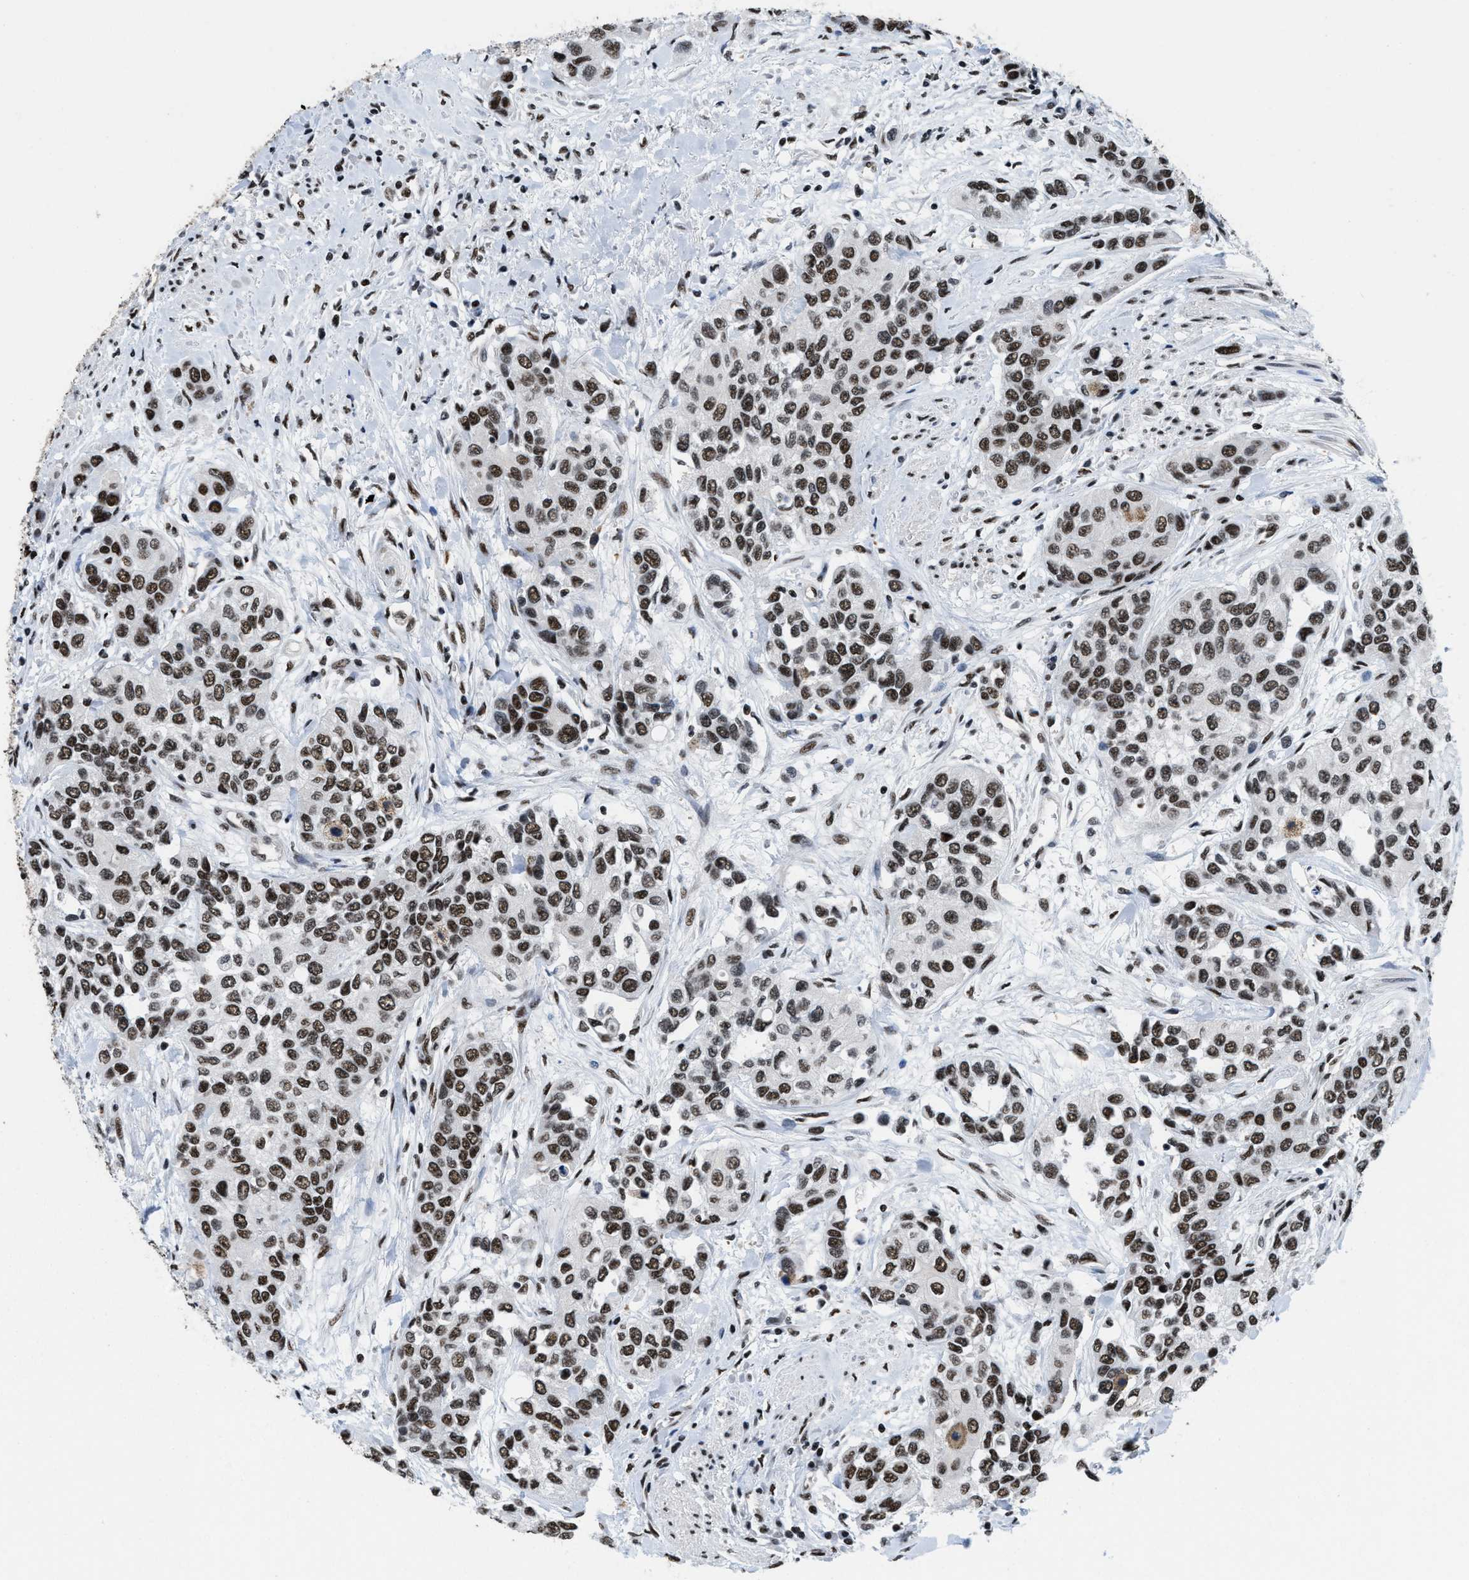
{"staining": {"intensity": "moderate", "quantity": ">75%", "location": "nuclear"}, "tissue": "urothelial cancer", "cell_type": "Tumor cells", "image_type": "cancer", "snomed": [{"axis": "morphology", "description": "Urothelial carcinoma, High grade"}, {"axis": "topography", "description": "Urinary bladder"}], "caption": "Immunohistochemical staining of human urothelial carcinoma (high-grade) displays medium levels of moderate nuclear positivity in about >75% of tumor cells. Using DAB (brown) and hematoxylin (blue) stains, captured at high magnification using brightfield microscopy.", "gene": "SAFB", "patient": {"sex": "female", "age": 56}}